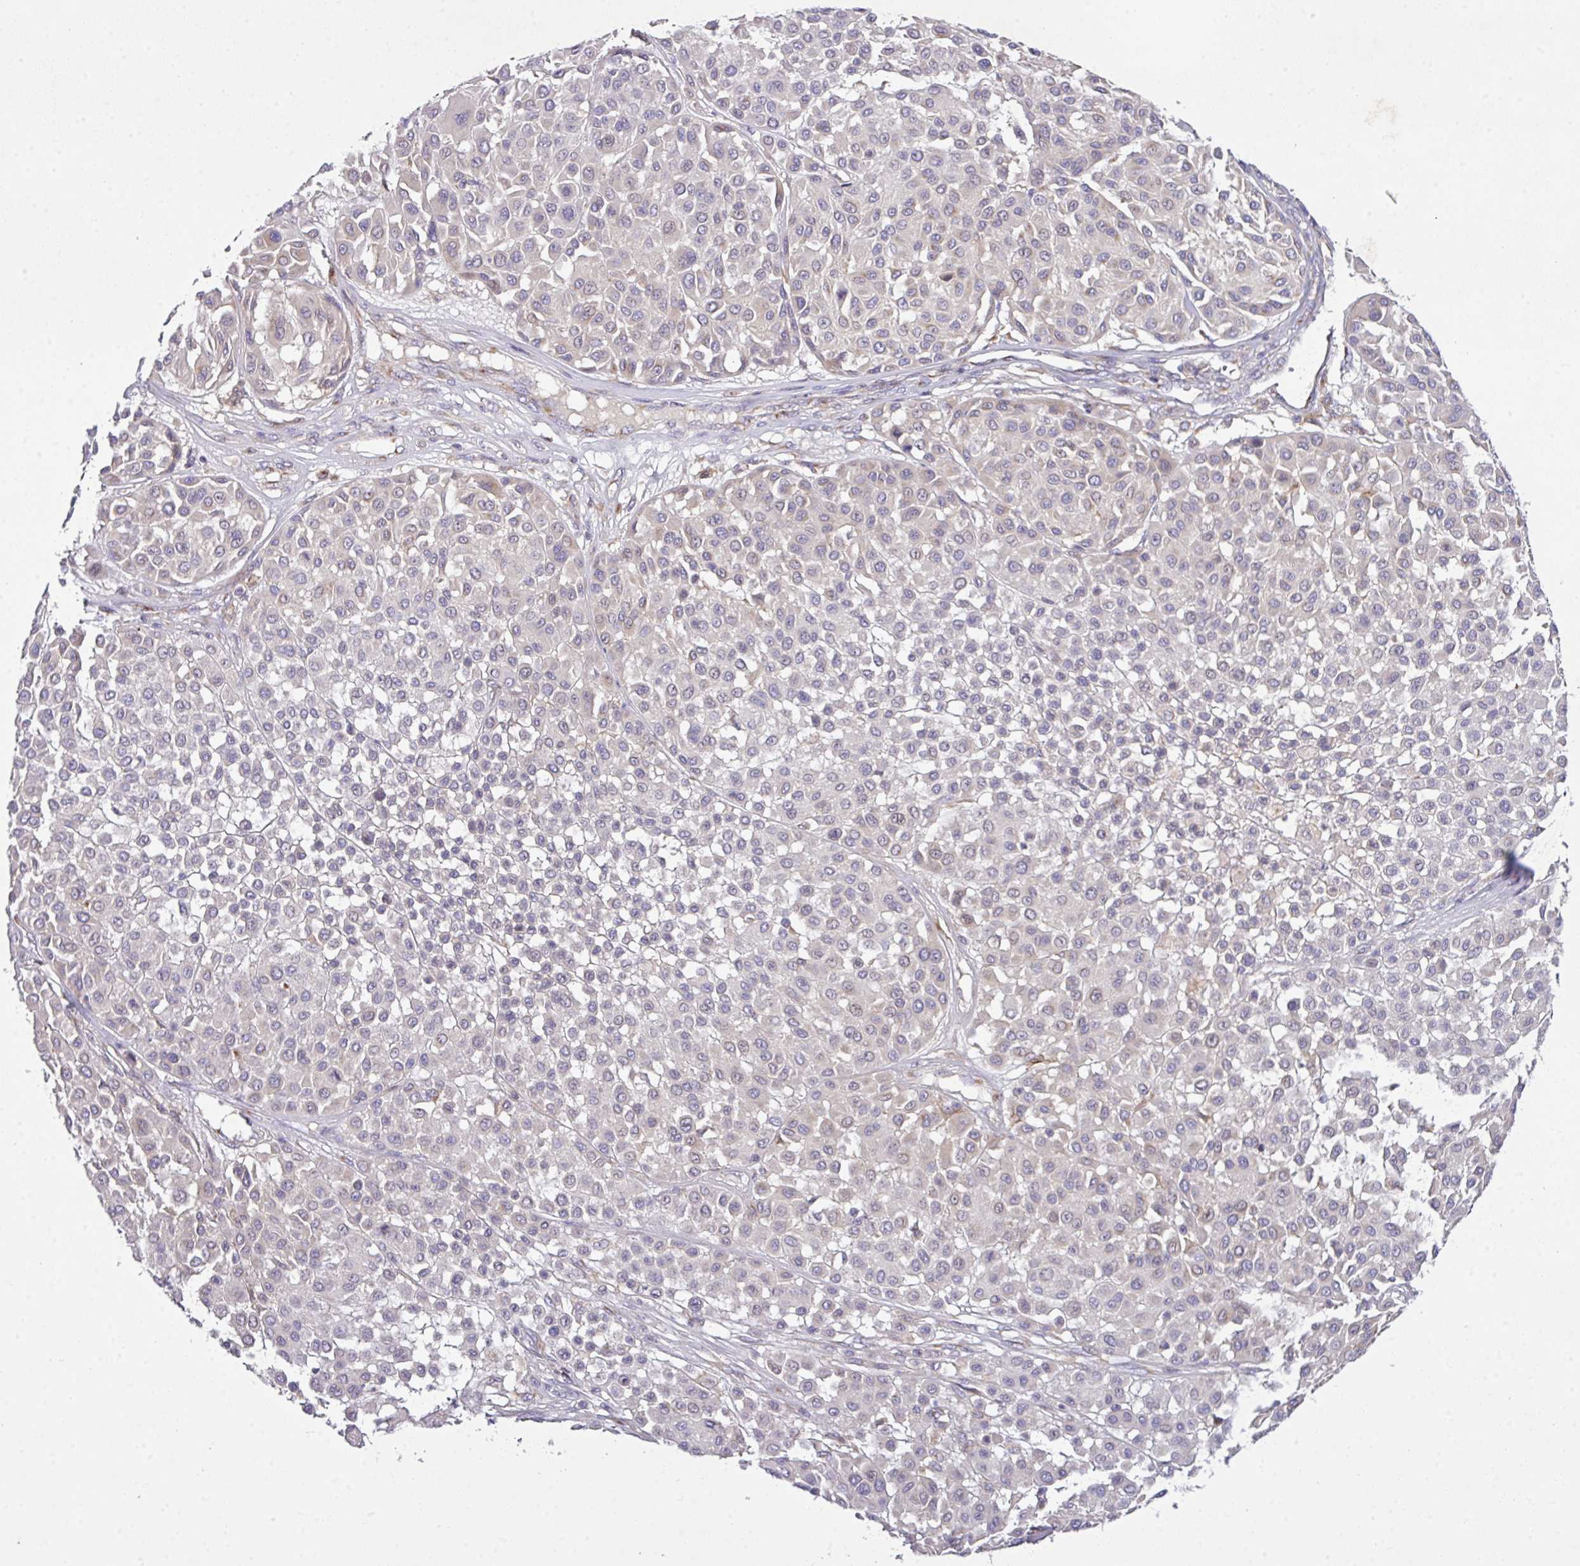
{"staining": {"intensity": "negative", "quantity": "none", "location": "none"}, "tissue": "melanoma", "cell_type": "Tumor cells", "image_type": "cancer", "snomed": [{"axis": "morphology", "description": "Malignant melanoma, Metastatic site"}, {"axis": "topography", "description": "Soft tissue"}], "caption": "Immunohistochemistry (IHC) of human melanoma reveals no positivity in tumor cells.", "gene": "VTI1A", "patient": {"sex": "male", "age": 41}}